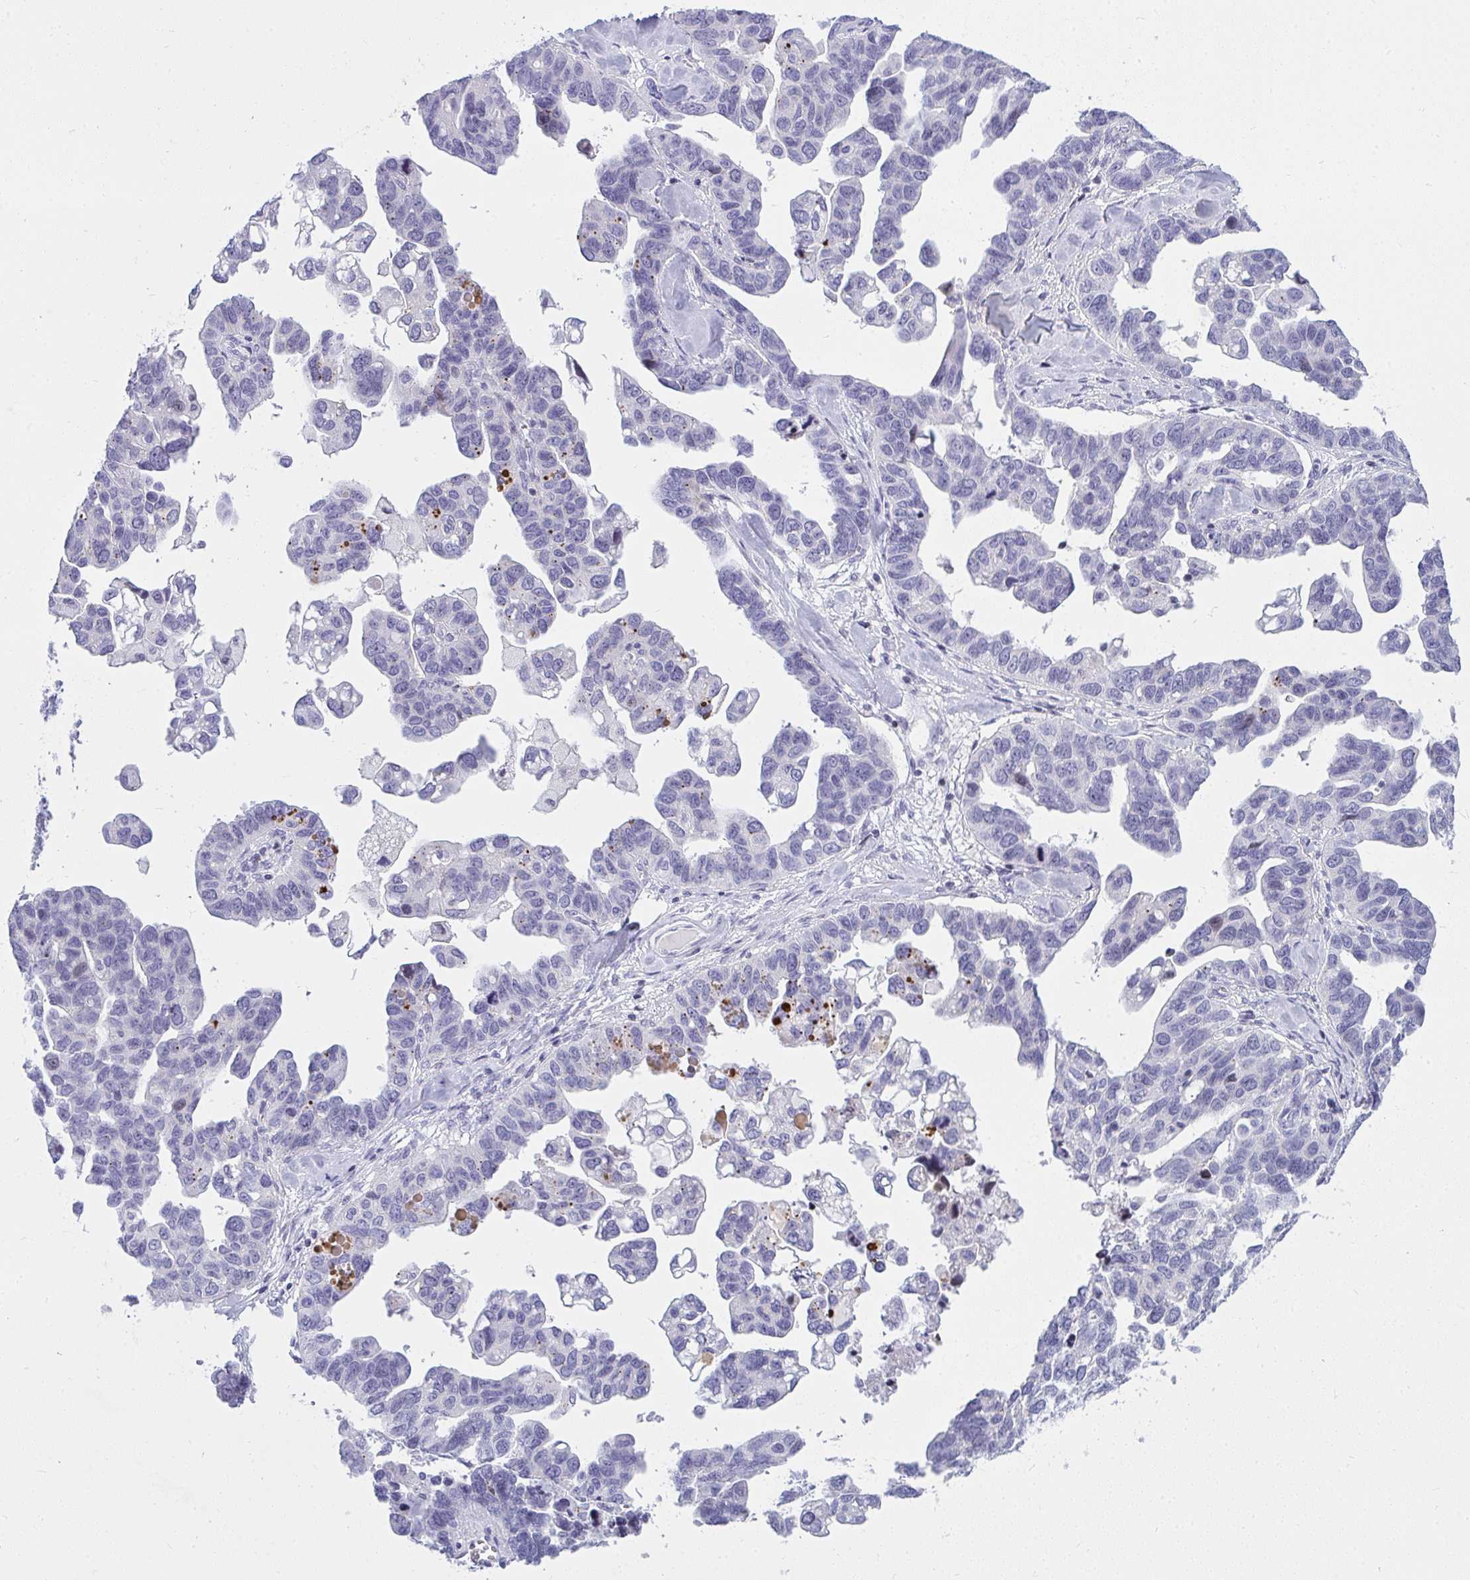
{"staining": {"intensity": "negative", "quantity": "none", "location": "none"}, "tissue": "ovarian cancer", "cell_type": "Tumor cells", "image_type": "cancer", "snomed": [{"axis": "morphology", "description": "Cystadenocarcinoma, serous, NOS"}, {"axis": "topography", "description": "Ovary"}], "caption": "This is an IHC micrograph of human ovarian cancer (serous cystadenocarcinoma). There is no positivity in tumor cells.", "gene": "ZNF182", "patient": {"sex": "female", "age": 69}}